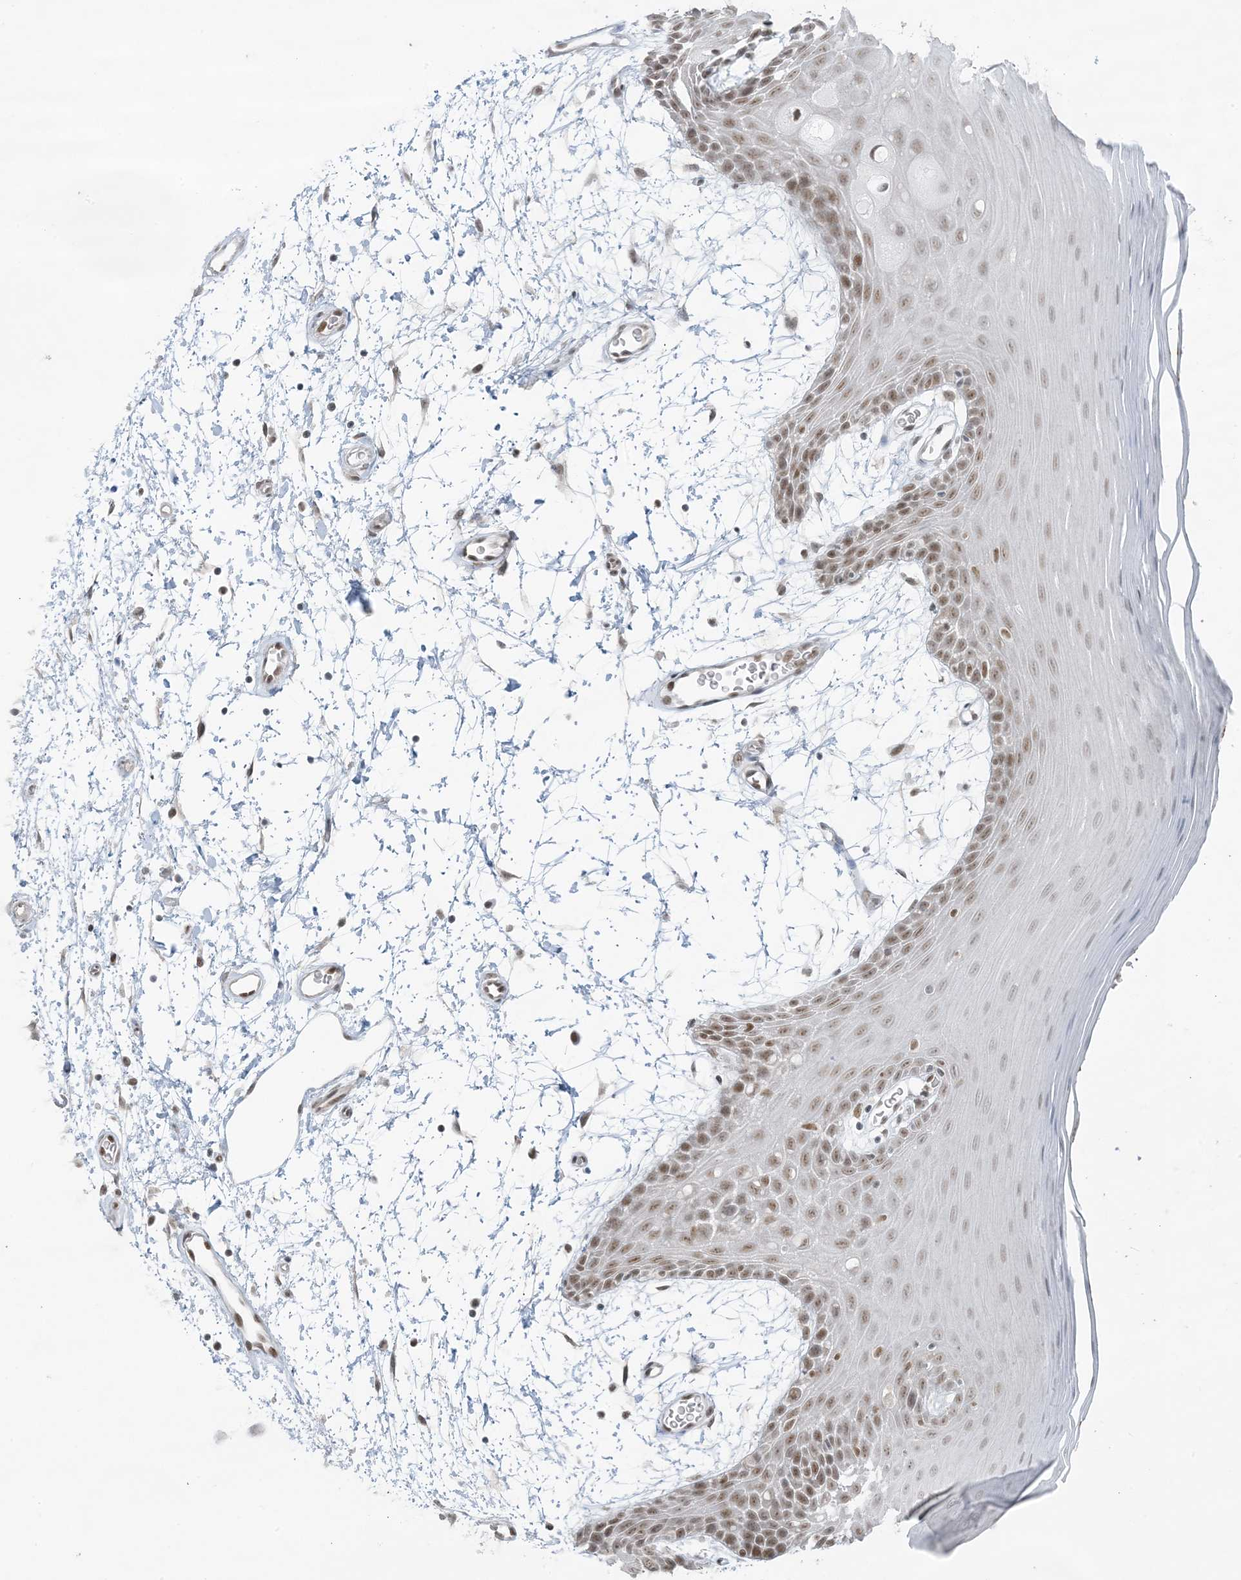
{"staining": {"intensity": "moderate", "quantity": "25%-75%", "location": "nuclear"}, "tissue": "oral mucosa", "cell_type": "Squamous epithelial cells", "image_type": "normal", "snomed": [{"axis": "morphology", "description": "Normal tissue, NOS"}, {"axis": "topography", "description": "Skeletal muscle"}, {"axis": "topography", "description": "Oral tissue"}, {"axis": "topography", "description": "Salivary gland"}, {"axis": "topography", "description": "Peripheral nerve tissue"}], "caption": "Oral mucosa stained with DAB (3,3'-diaminobenzidine) immunohistochemistry (IHC) demonstrates medium levels of moderate nuclear staining in approximately 25%-75% of squamous epithelial cells.", "gene": "ZNF787", "patient": {"sex": "male", "age": 54}}